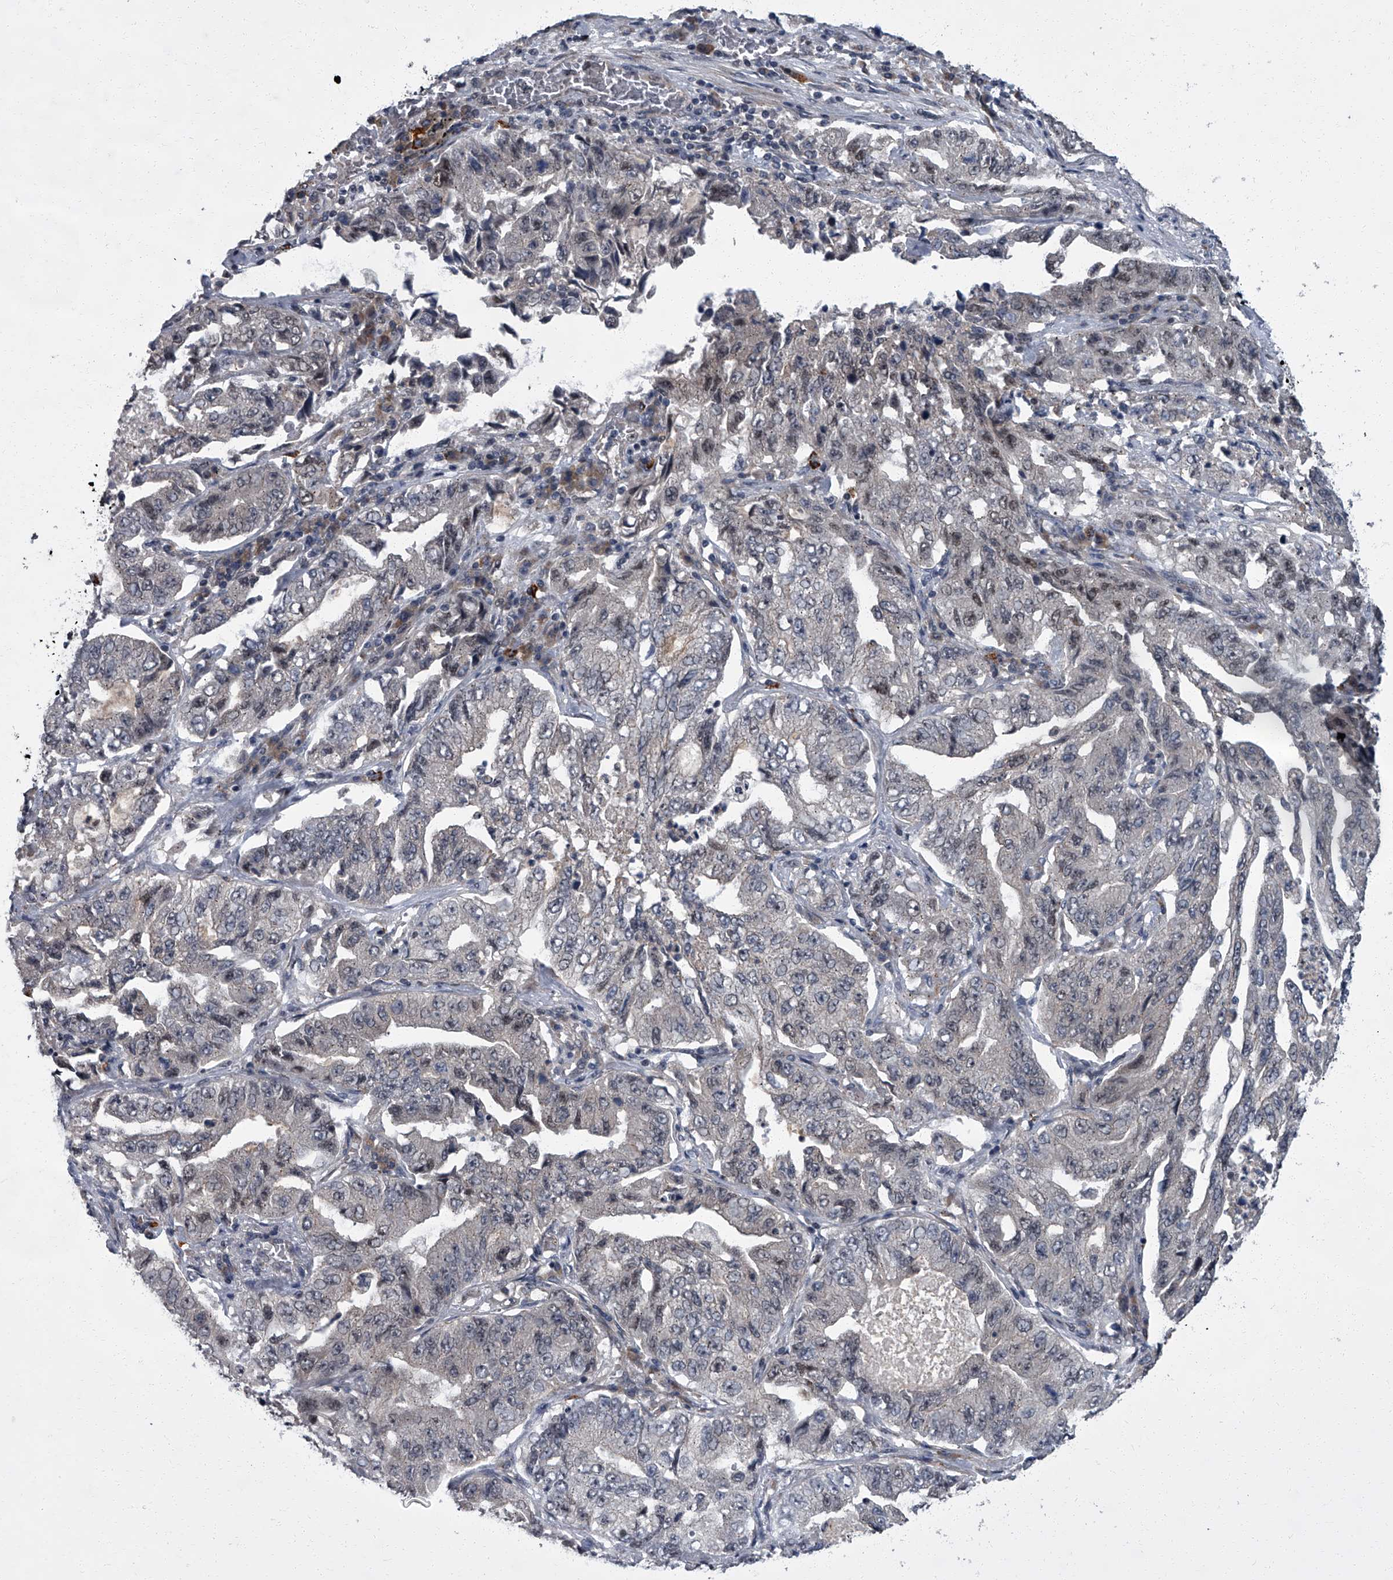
{"staining": {"intensity": "negative", "quantity": "none", "location": "none"}, "tissue": "lung cancer", "cell_type": "Tumor cells", "image_type": "cancer", "snomed": [{"axis": "morphology", "description": "Adenocarcinoma, NOS"}, {"axis": "topography", "description": "Lung"}], "caption": "Lung cancer was stained to show a protein in brown. There is no significant positivity in tumor cells. (DAB IHC with hematoxylin counter stain).", "gene": "ZNF274", "patient": {"sex": "female", "age": 51}}